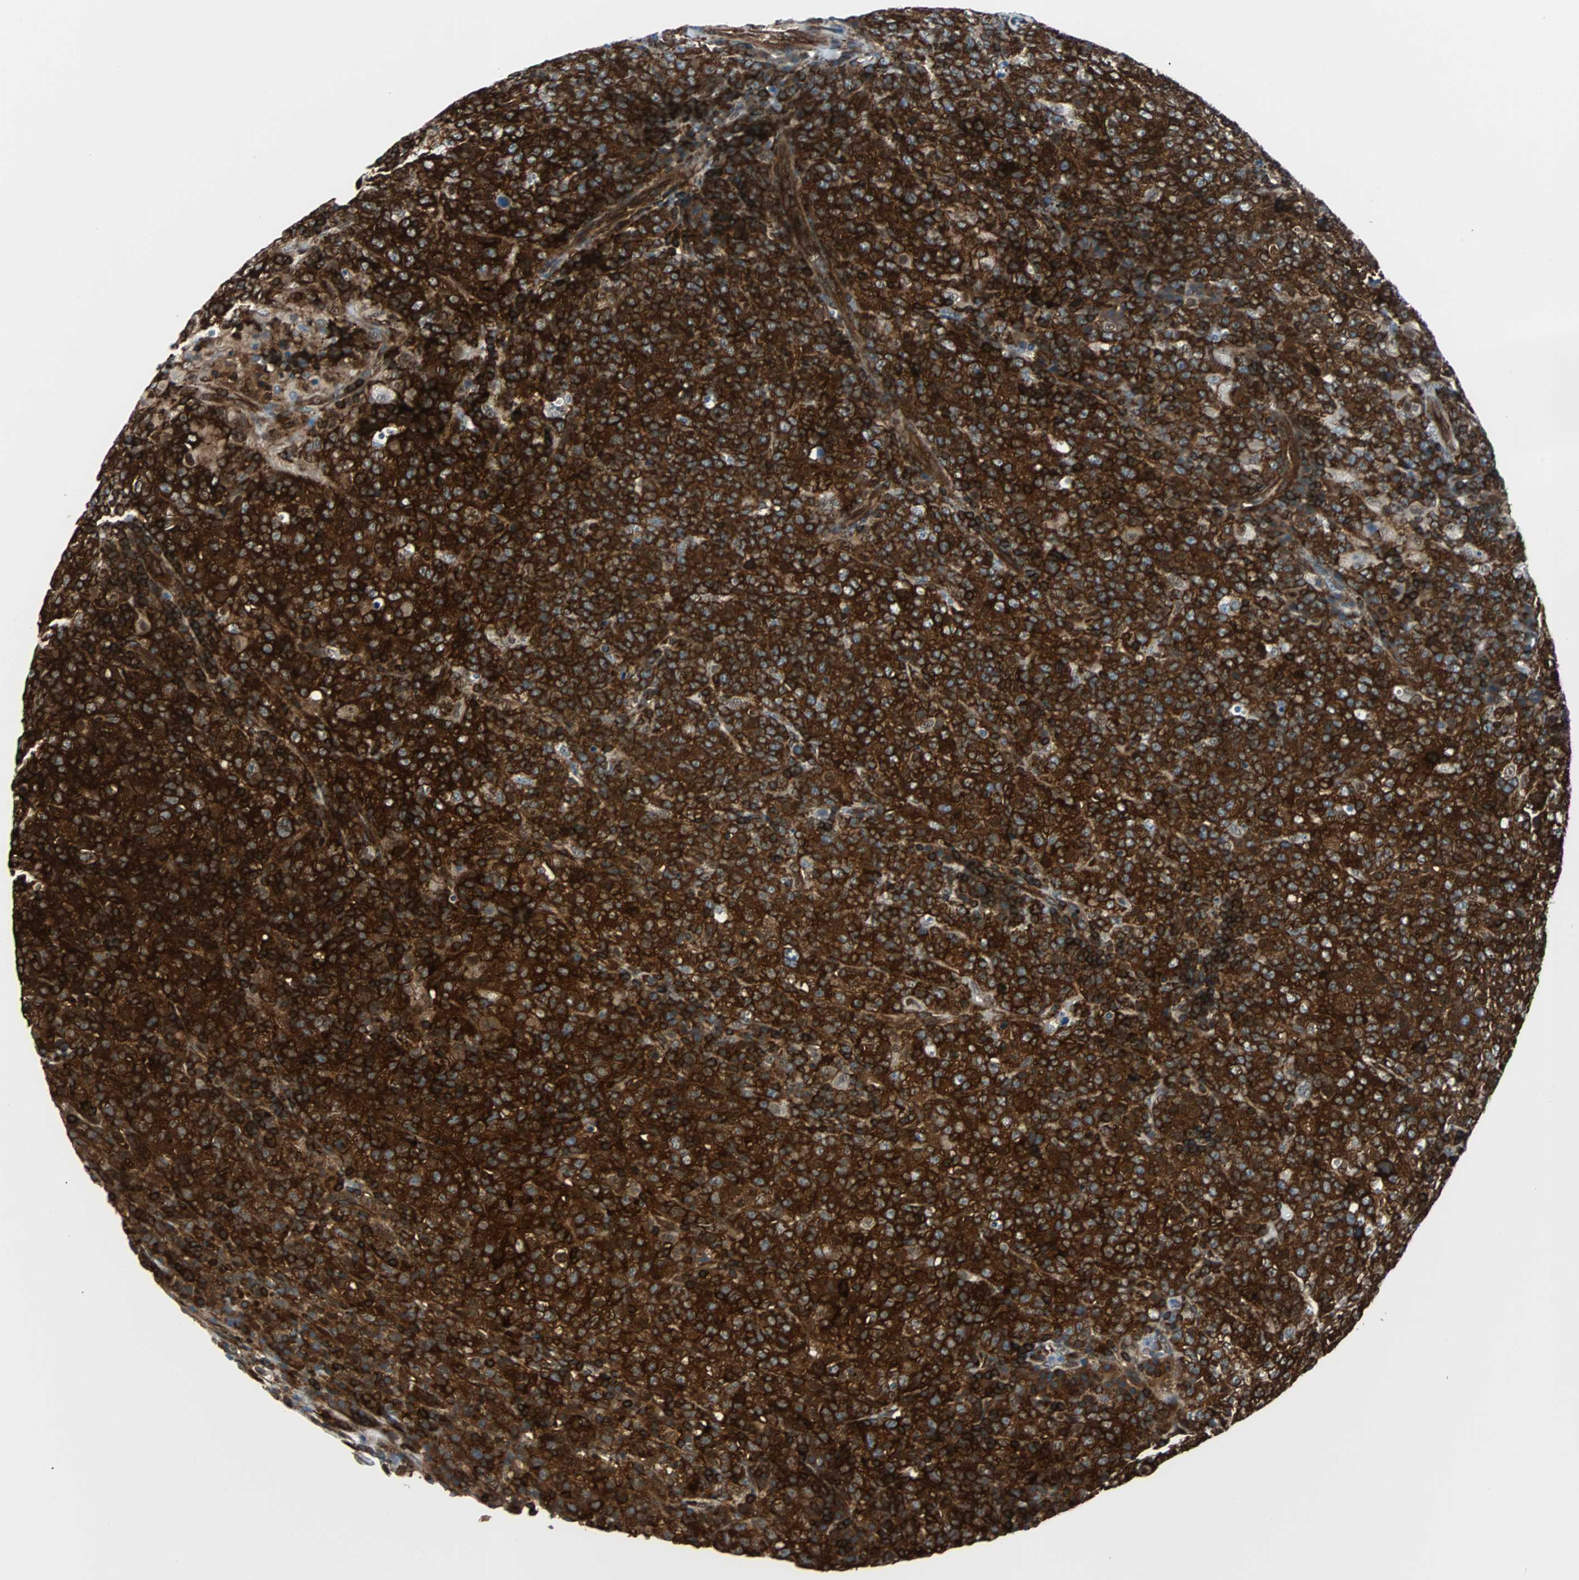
{"staining": {"intensity": "strong", "quantity": ">75%", "location": "cytoplasmic/membranous"}, "tissue": "lymphoma", "cell_type": "Tumor cells", "image_type": "cancer", "snomed": [{"axis": "morphology", "description": "Malignant lymphoma, non-Hodgkin's type, High grade"}, {"axis": "topography", "description": "Tonsil"}], "caption": "Lymphoma stained with a protein marker displays strong staining in tumor cells.", "gene": "RELA", "patient": {"sex": "female", "age": 36}}